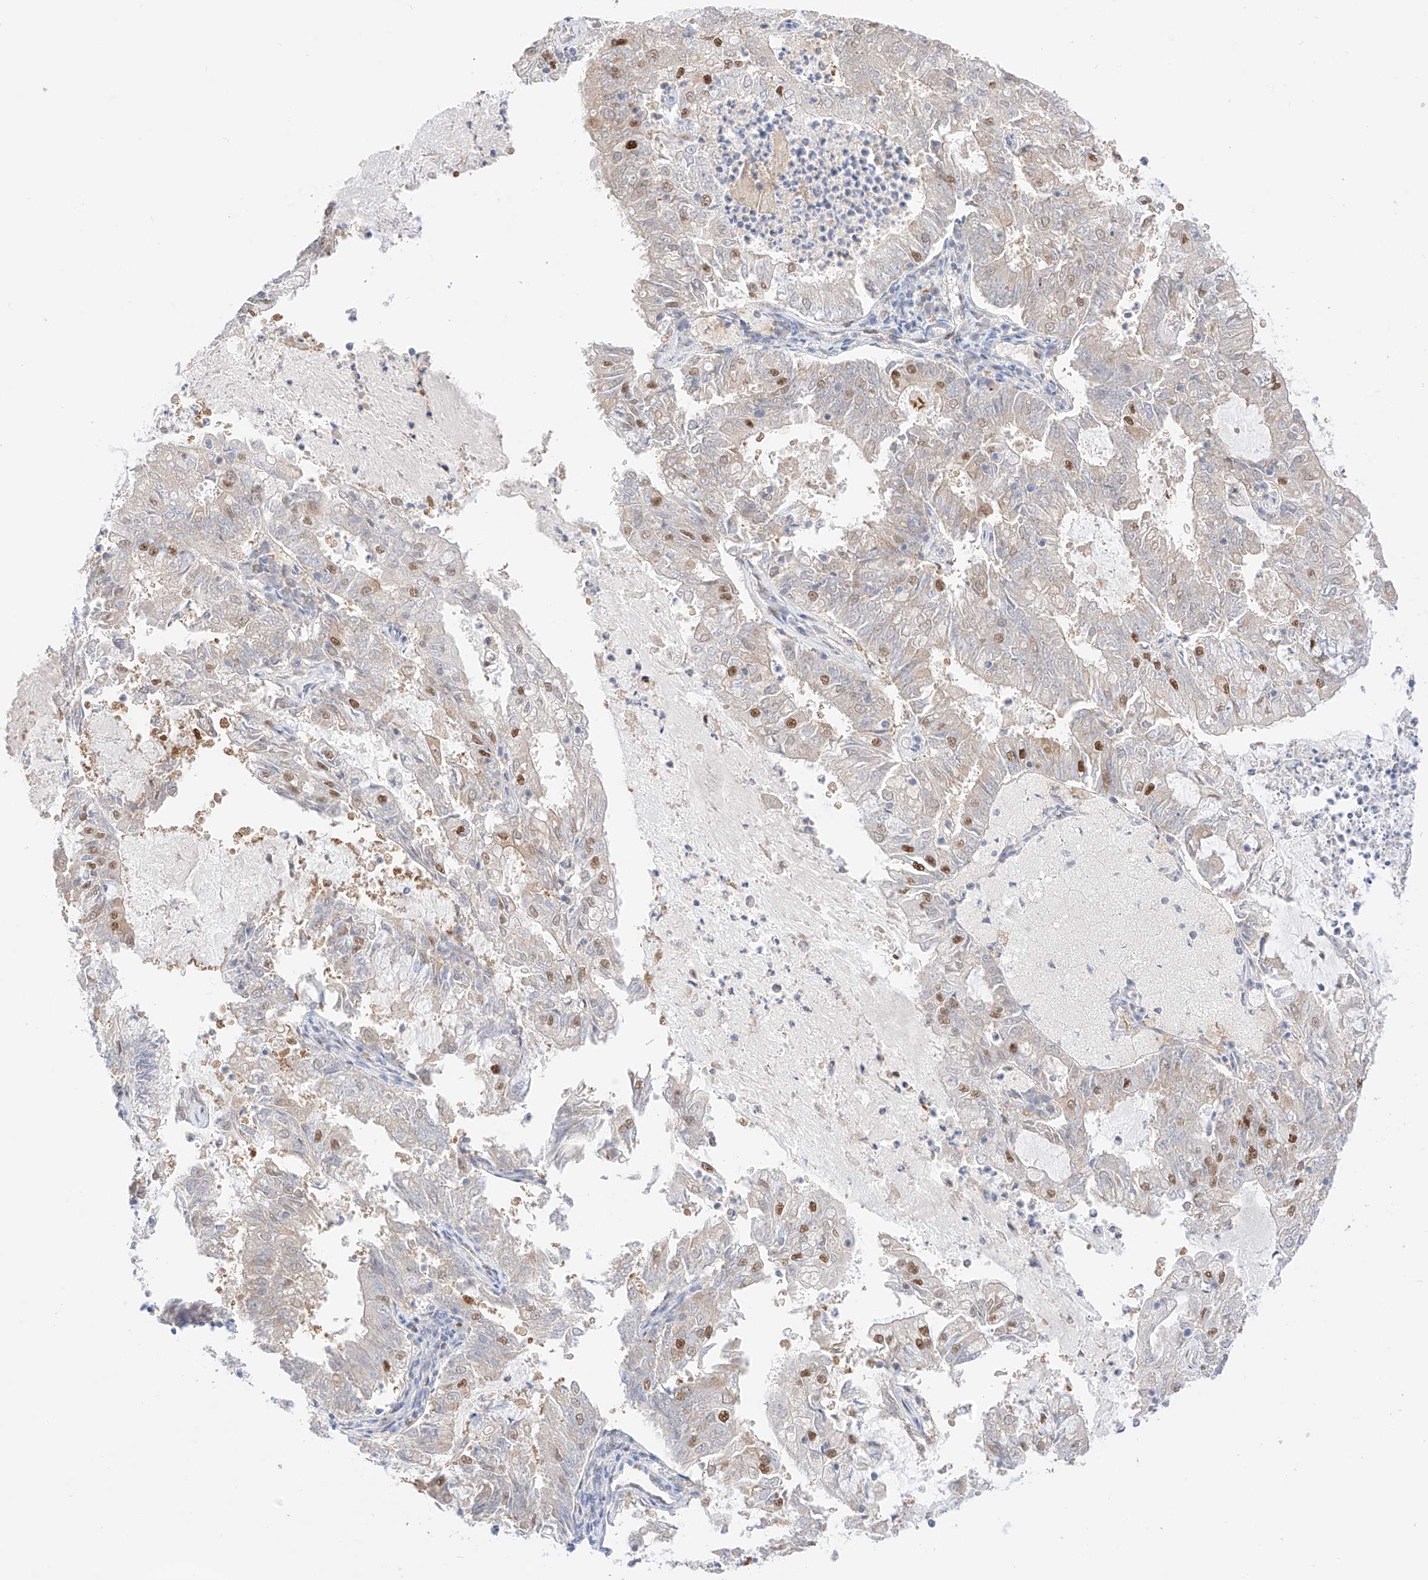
{"staining": {"intensity": "moderate", "quantity": "<25%", "location": "nuclear"}, "tissue": "endometrial cancer", "cell_type": "Tumor cells", "image_type": "cancer", "snomed": [{"axis": "morphology", "description": "Adenocarcinoma, NOS"}, {"axis": "topography", "description": "Endometrium"}], "caption": "Protein positivity by immunohistochemistry reveals moderate nuclear positivity in approximately <25% of tumor cells in endometrial cancer (adenocarcinoma). (brown staining indicates protein expression, while blue staining denotes nuclei).", "gene": "APIP", "patient": {"sex": "female", "age": 57}}